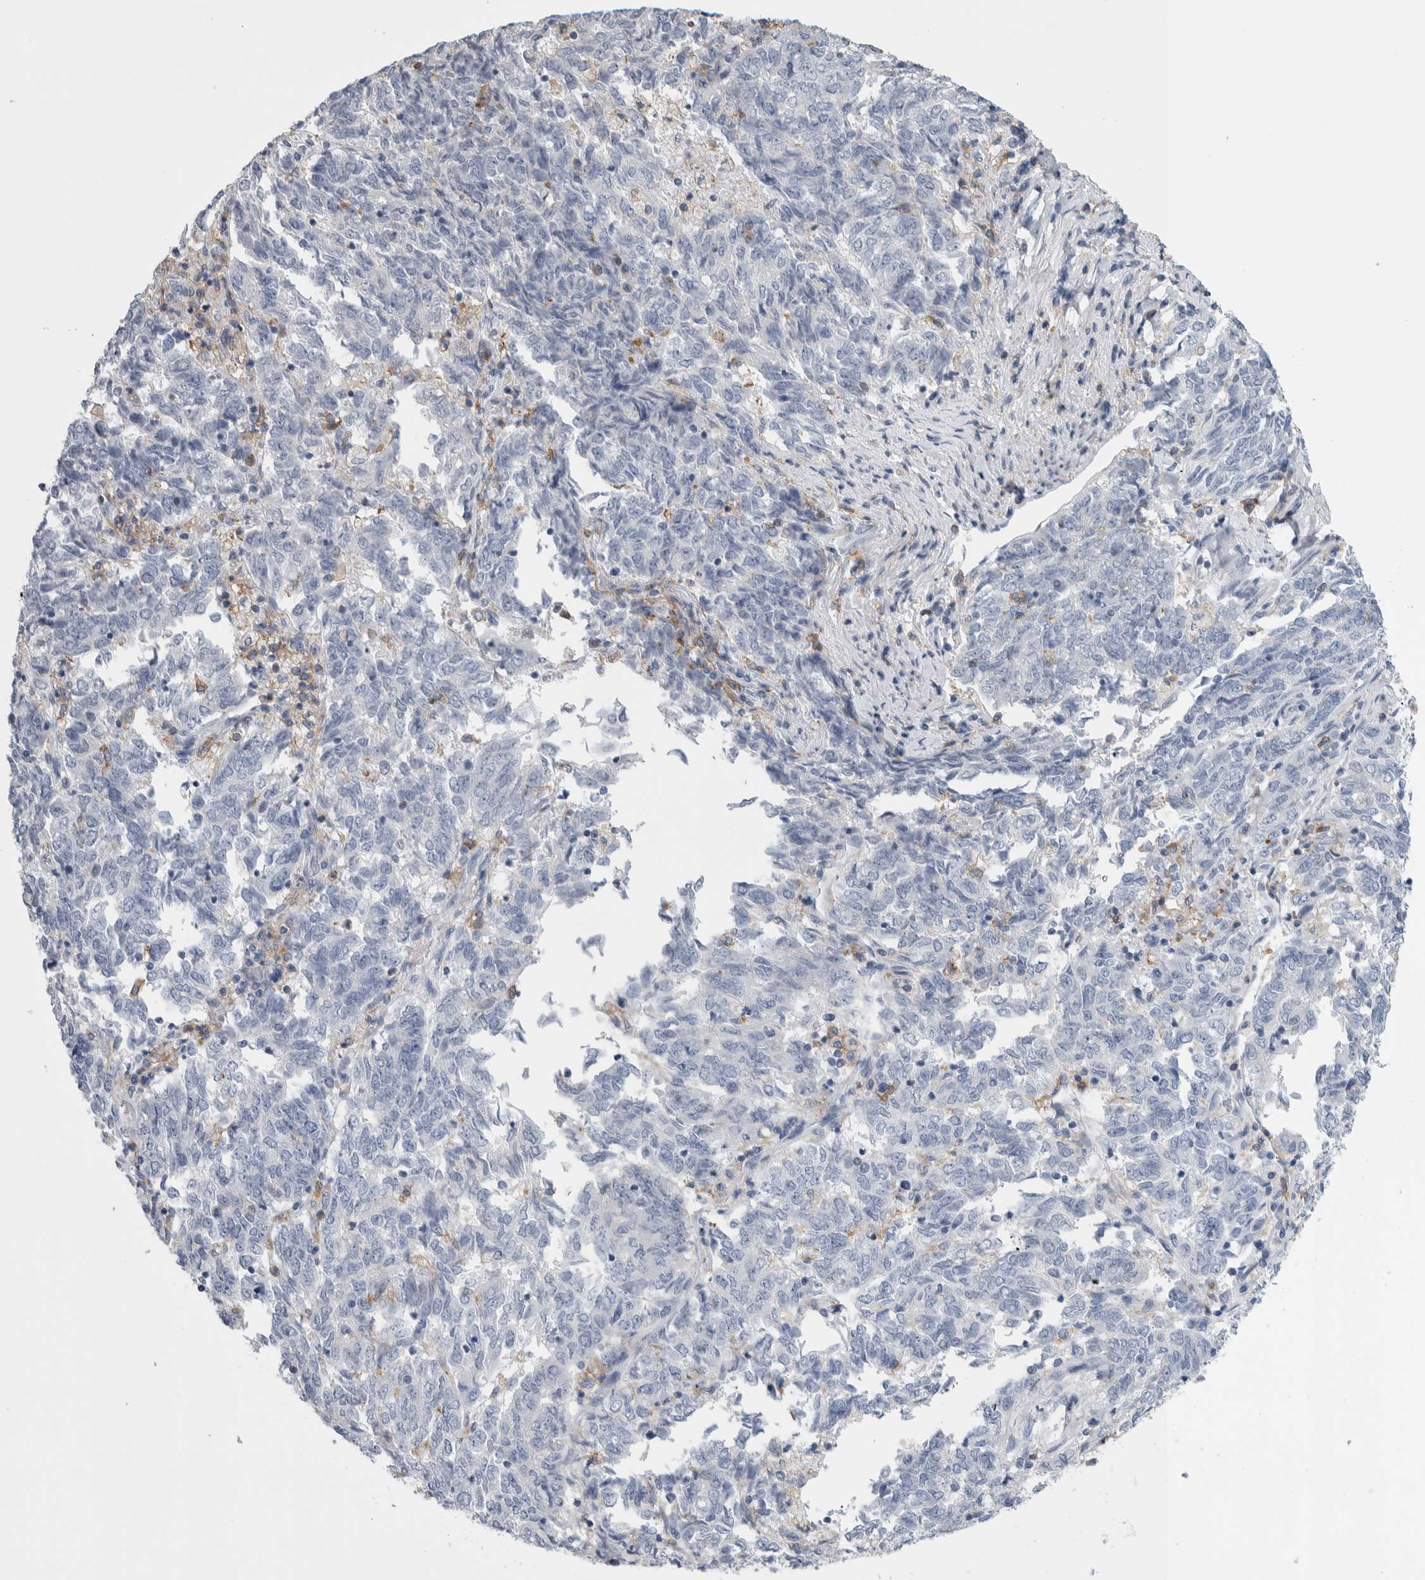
{"staining": {"intensity": "negative", "quantity": "none", "location": "none"}, "tissue": "endometrial cancer", "cell_type": "Tumor cells", "image_type": "cancer", "snomed": [{"axis": "morphology", "description": "Adenocarcinoma, NOS"}, {"axis": "topography", "description": "Endometrium"}], "caption": "Tumor cells show no significant protein expression in adenocarcinoma (endometrial).", "gene": "SKAP2", "patient": {"sex": "female", "age": 80}}